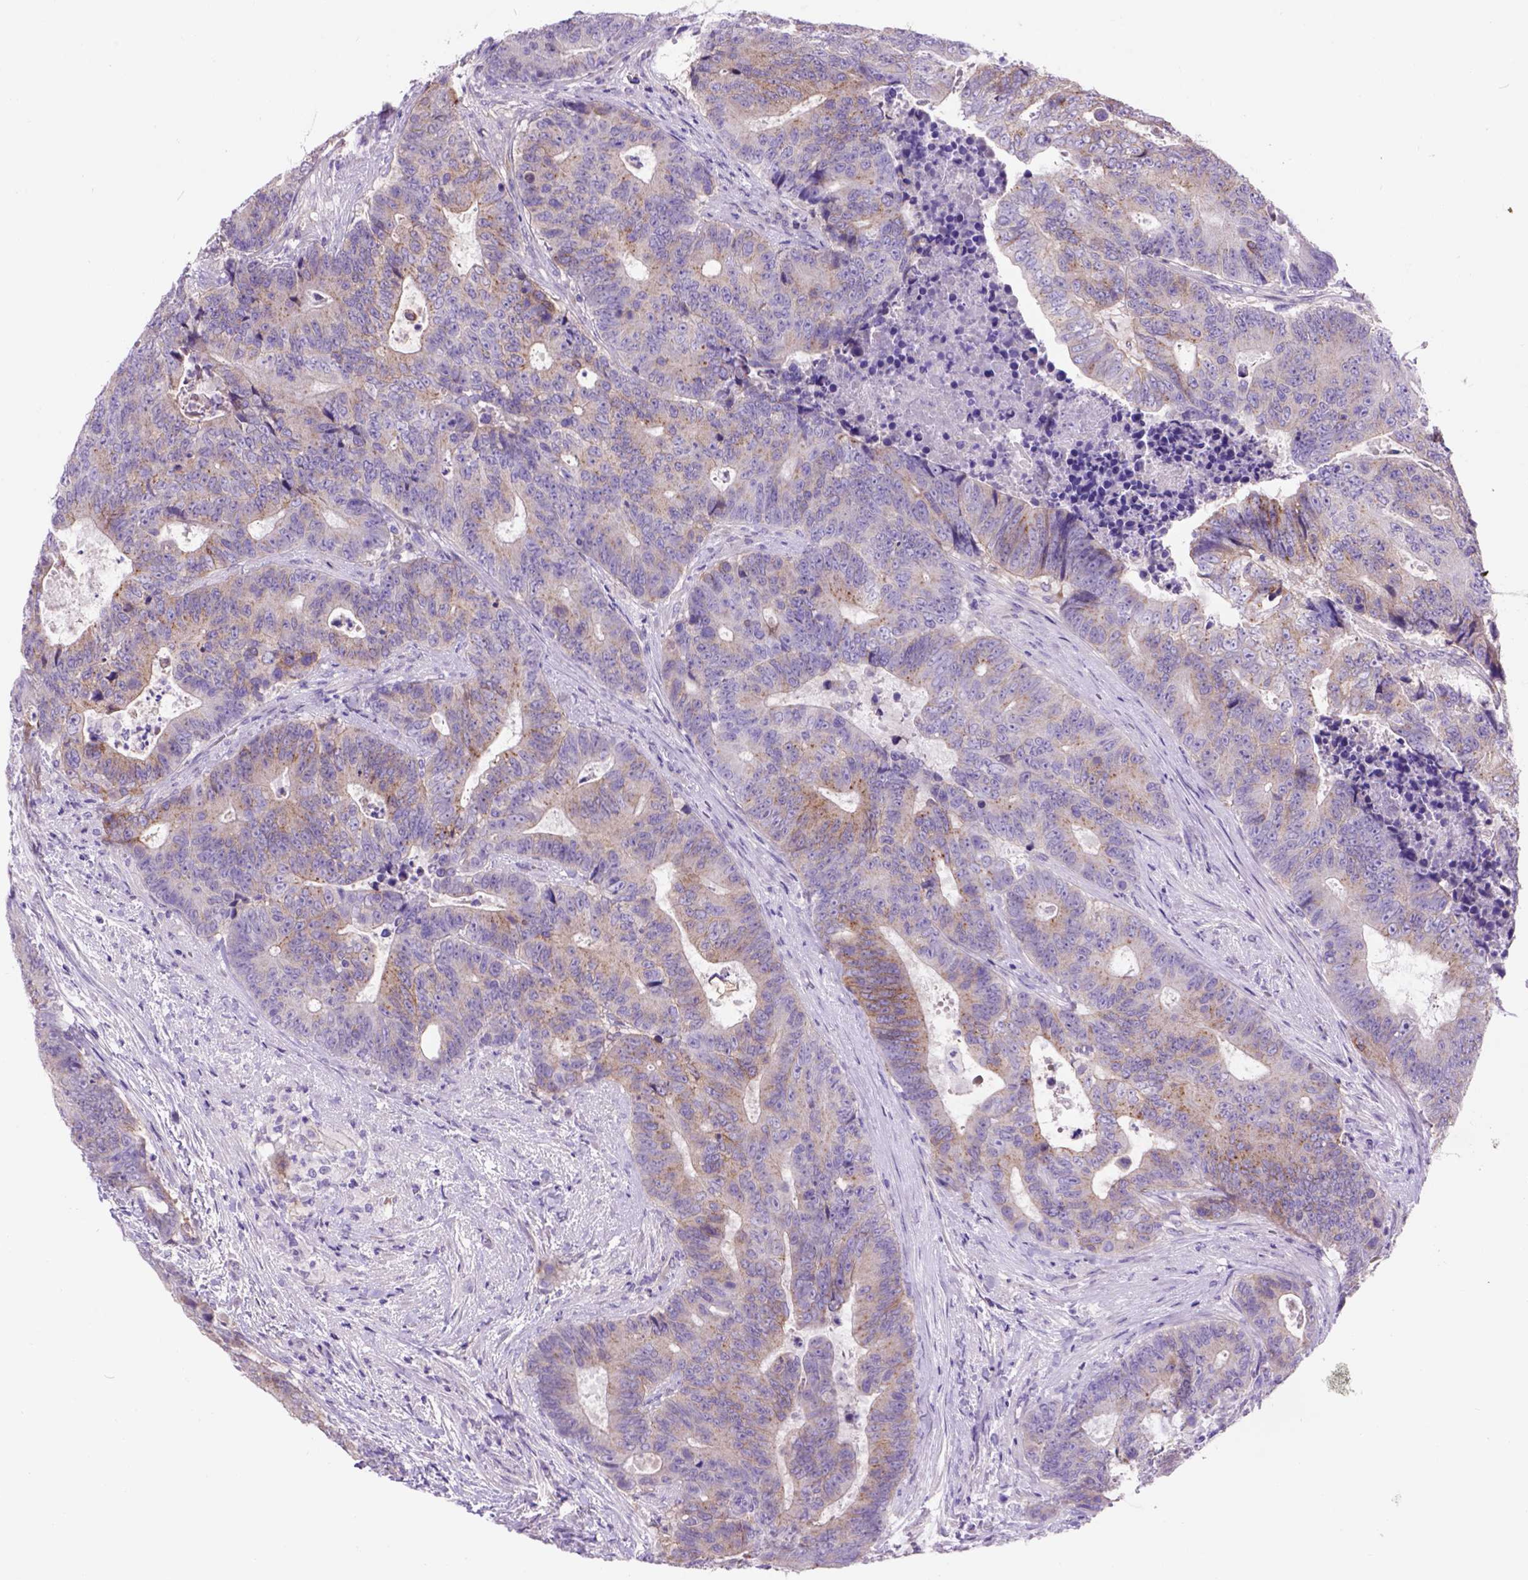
{"staining": {"intensity": "weak", "quantity": ">75%", "location": "cytoplasmic/membranous"}, "tissue": "colorectal cancer", "cell_type": "Tumor cells", "image_type": "cancer", "snomed": [{"axis": "morphology", "description": "Adenocarcinoma, NOS"}, {"axis": "topography", "description": "Colon"}], "caption": "Protein staining of adenocarcinoma (colorectal) tissue reveals weak cytoplasmic/membranous expression in approximately >75% of tumor cells.", "gene": "EGFR", "patient": {"sex": "female", "age": 48}}